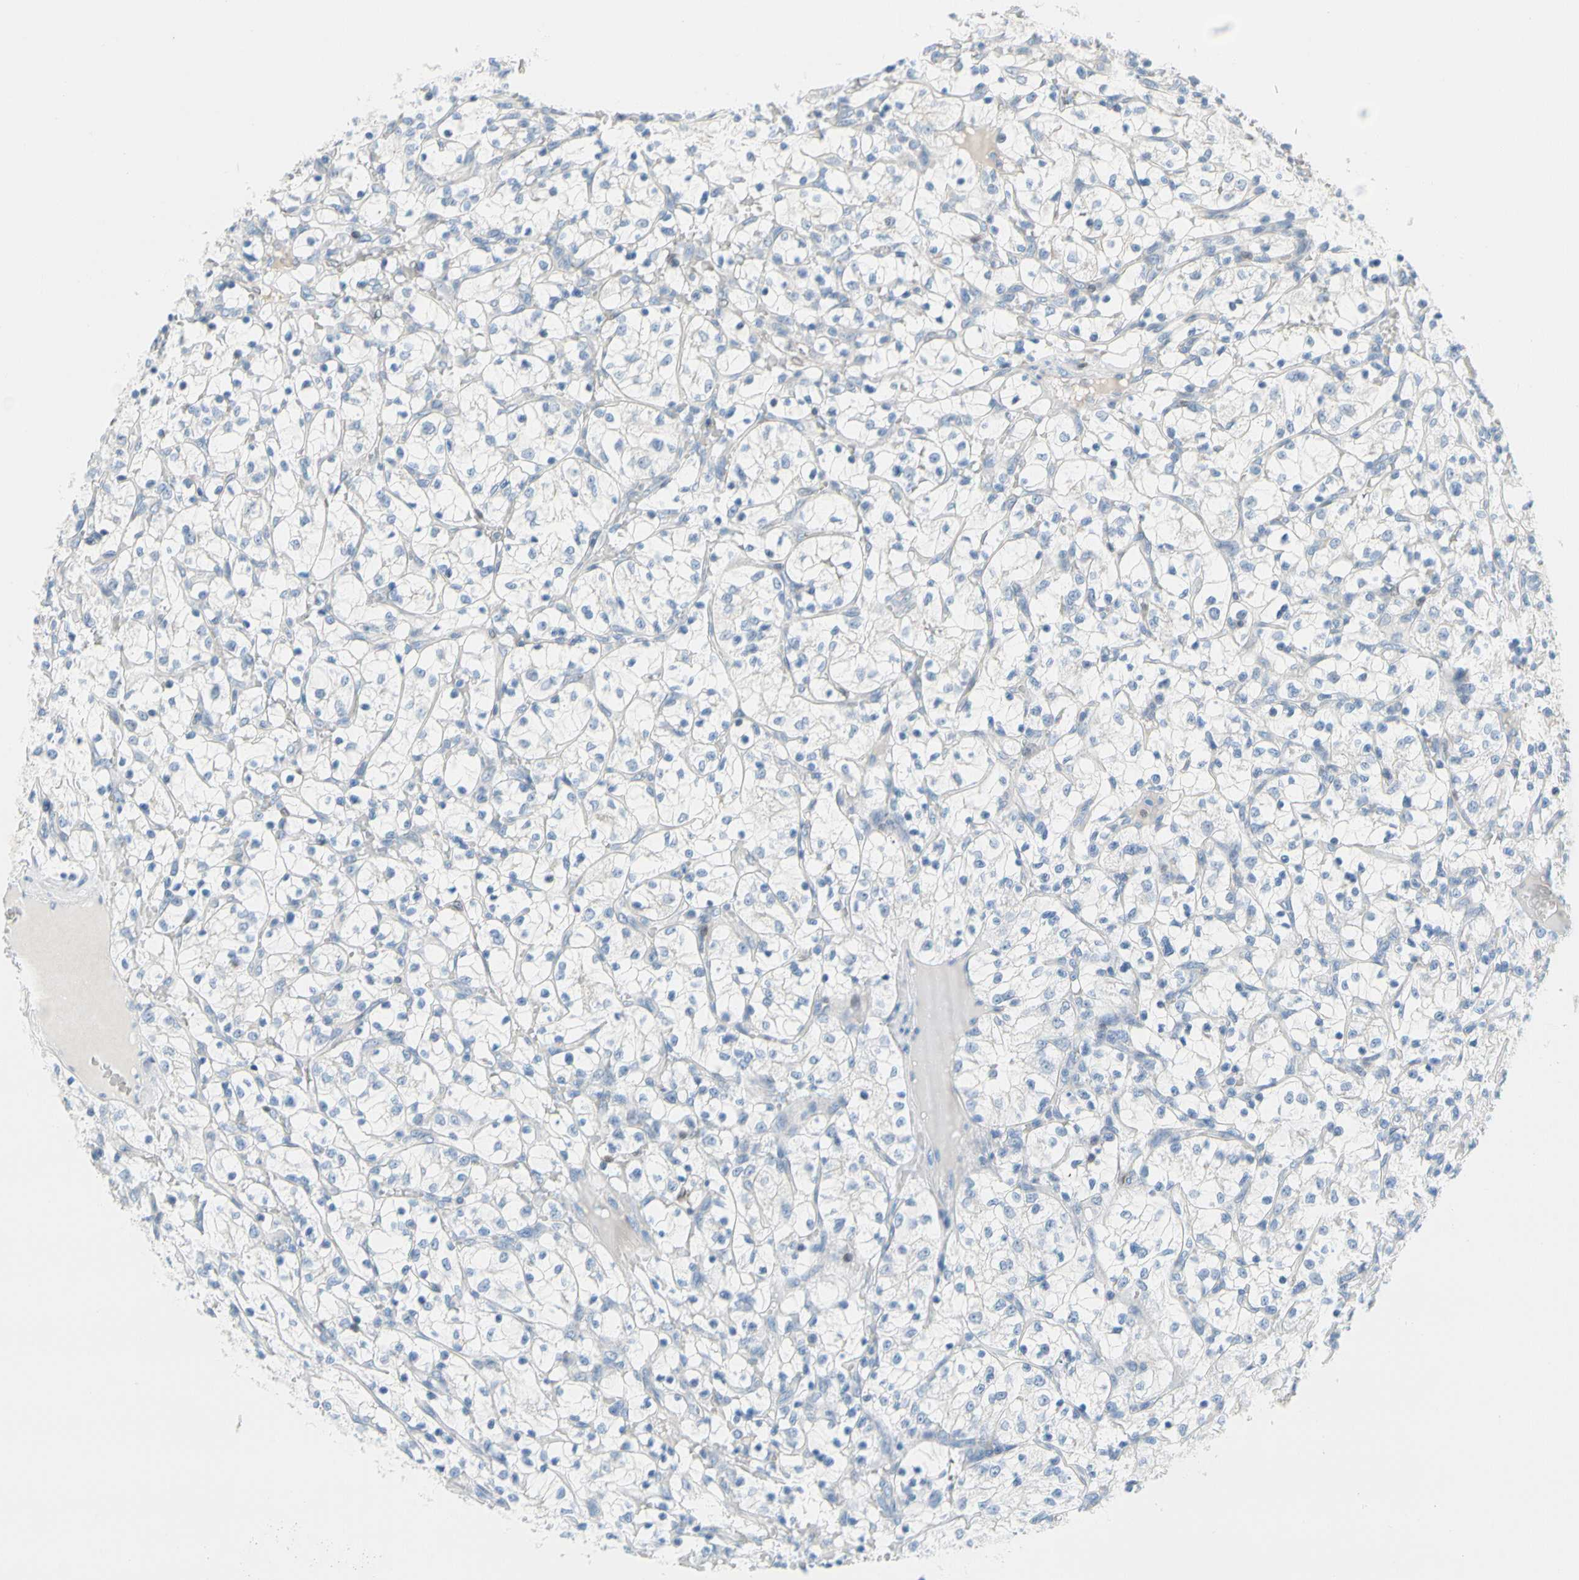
{"staining": {"intensity": "negative", "quantity": "none", "location": "none"}, "tissue": "renal cancer", "cell_type": "Tumor cells", "image_type": "cancer", "snomed": [{"axis": "morphology", "description": "Adenocarcinoma, NOS"}, {"axis": "topography", "description": "Kidney"}], "caption": "Tumor cells show no significant protein positivity in renal cancer. The staining is performed using DAB (3,3'-diaminobenzidine) brown chromogen with nuclei counter-stained in using hematoxylin.", "gene": "ZNF132", "patient": {"sex": "female", "age": 69}}